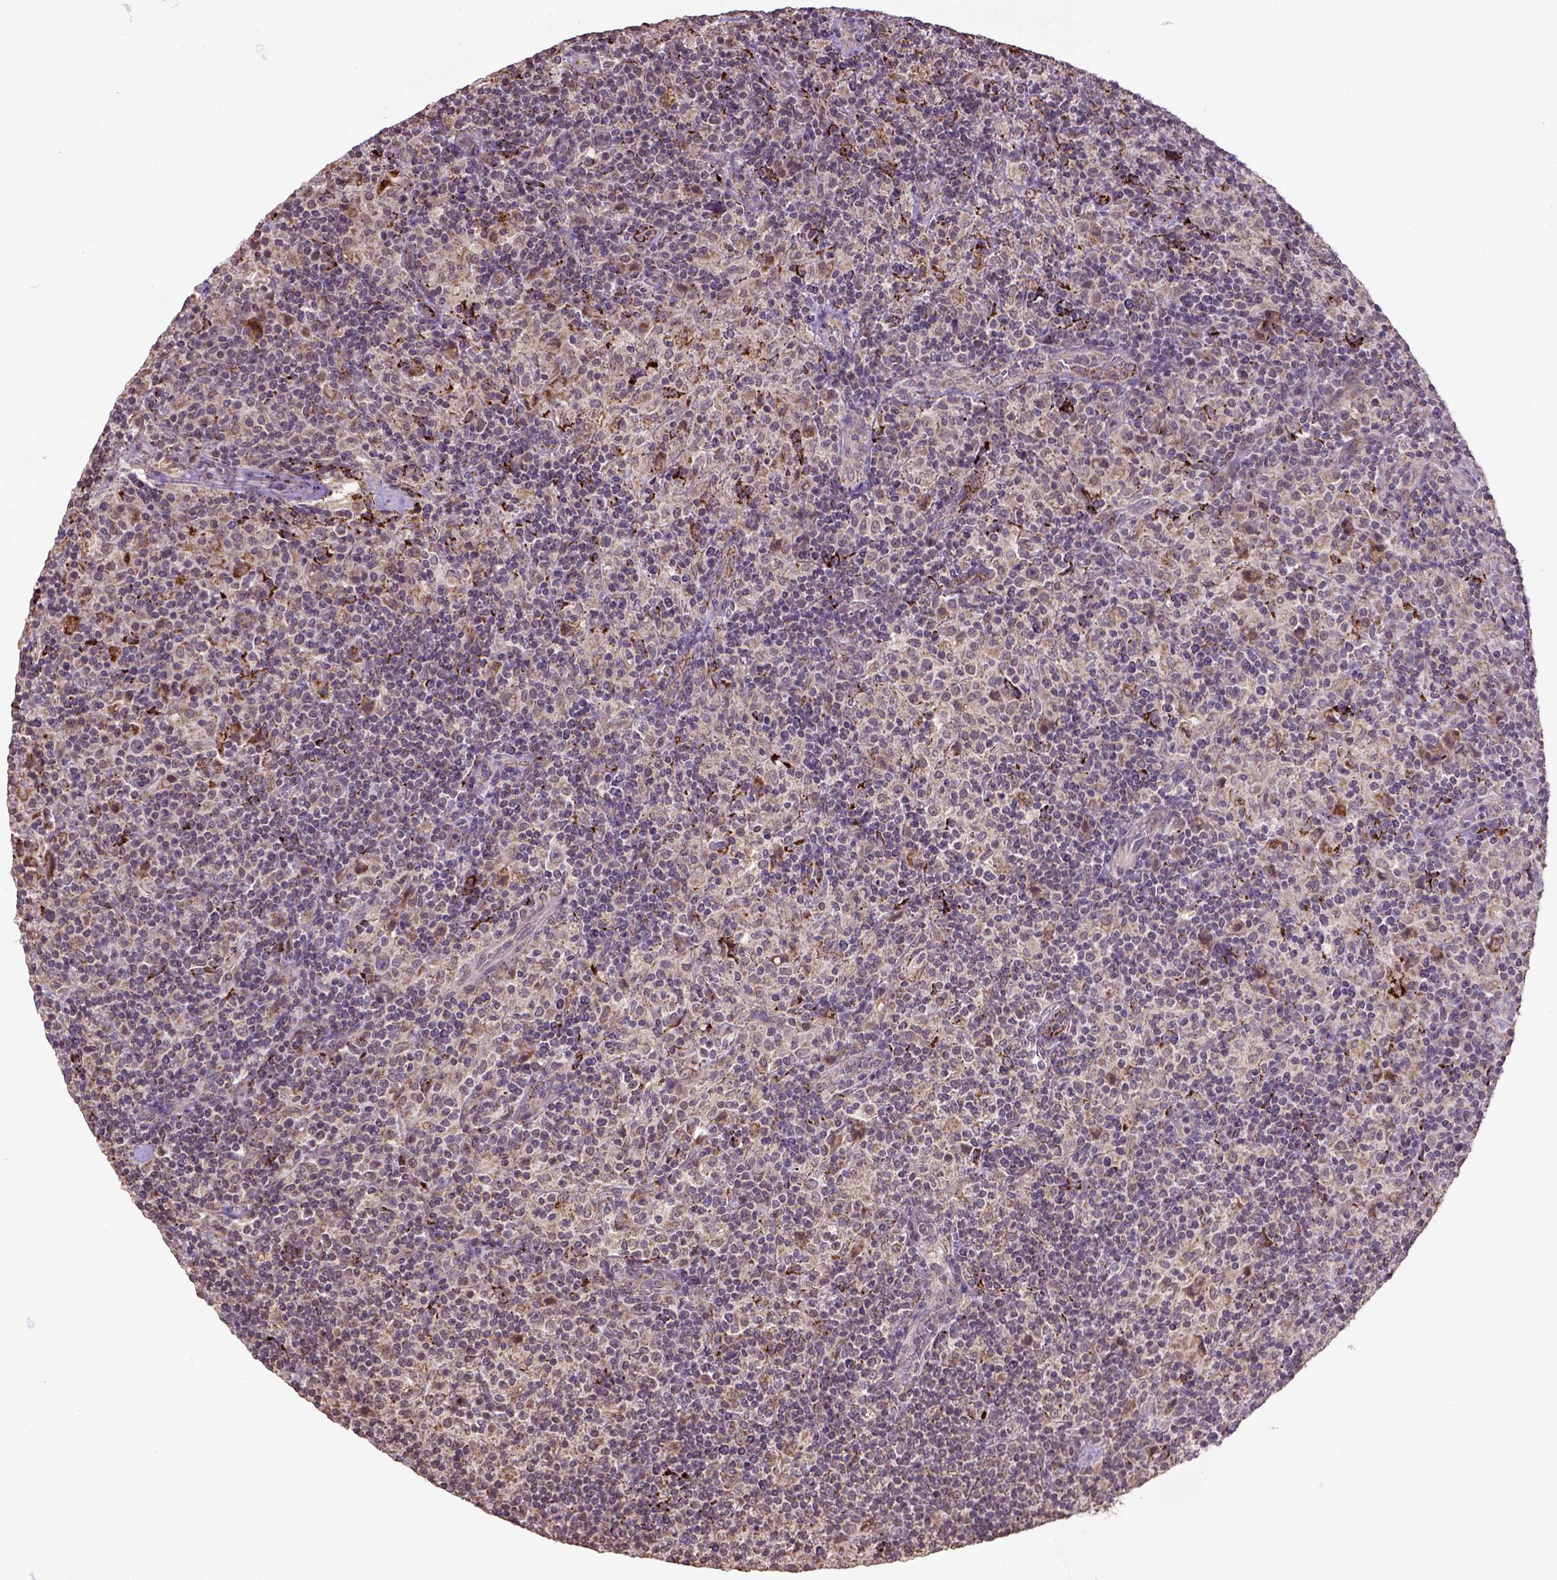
{"staining": {"intensity": "weak", "quantity": ">75%", "location": "cytoplasmic/membranous"}, "tissue": "lymphoma", "cell_type": "Tumor cells", "image_type": "cancer", "snomed": [{"axis": "morphology", "description": "Hodgkin's disease, NOS"}, {"axis": "topography", "description": "Lymph node"}], "caption": "Weak cytoplasmic/membranous protein expression is seen in approximately >75% of tumor cells in lymphoma.", "gene": "NUDT10", "patient": {"sex": "male", "age": 70}}